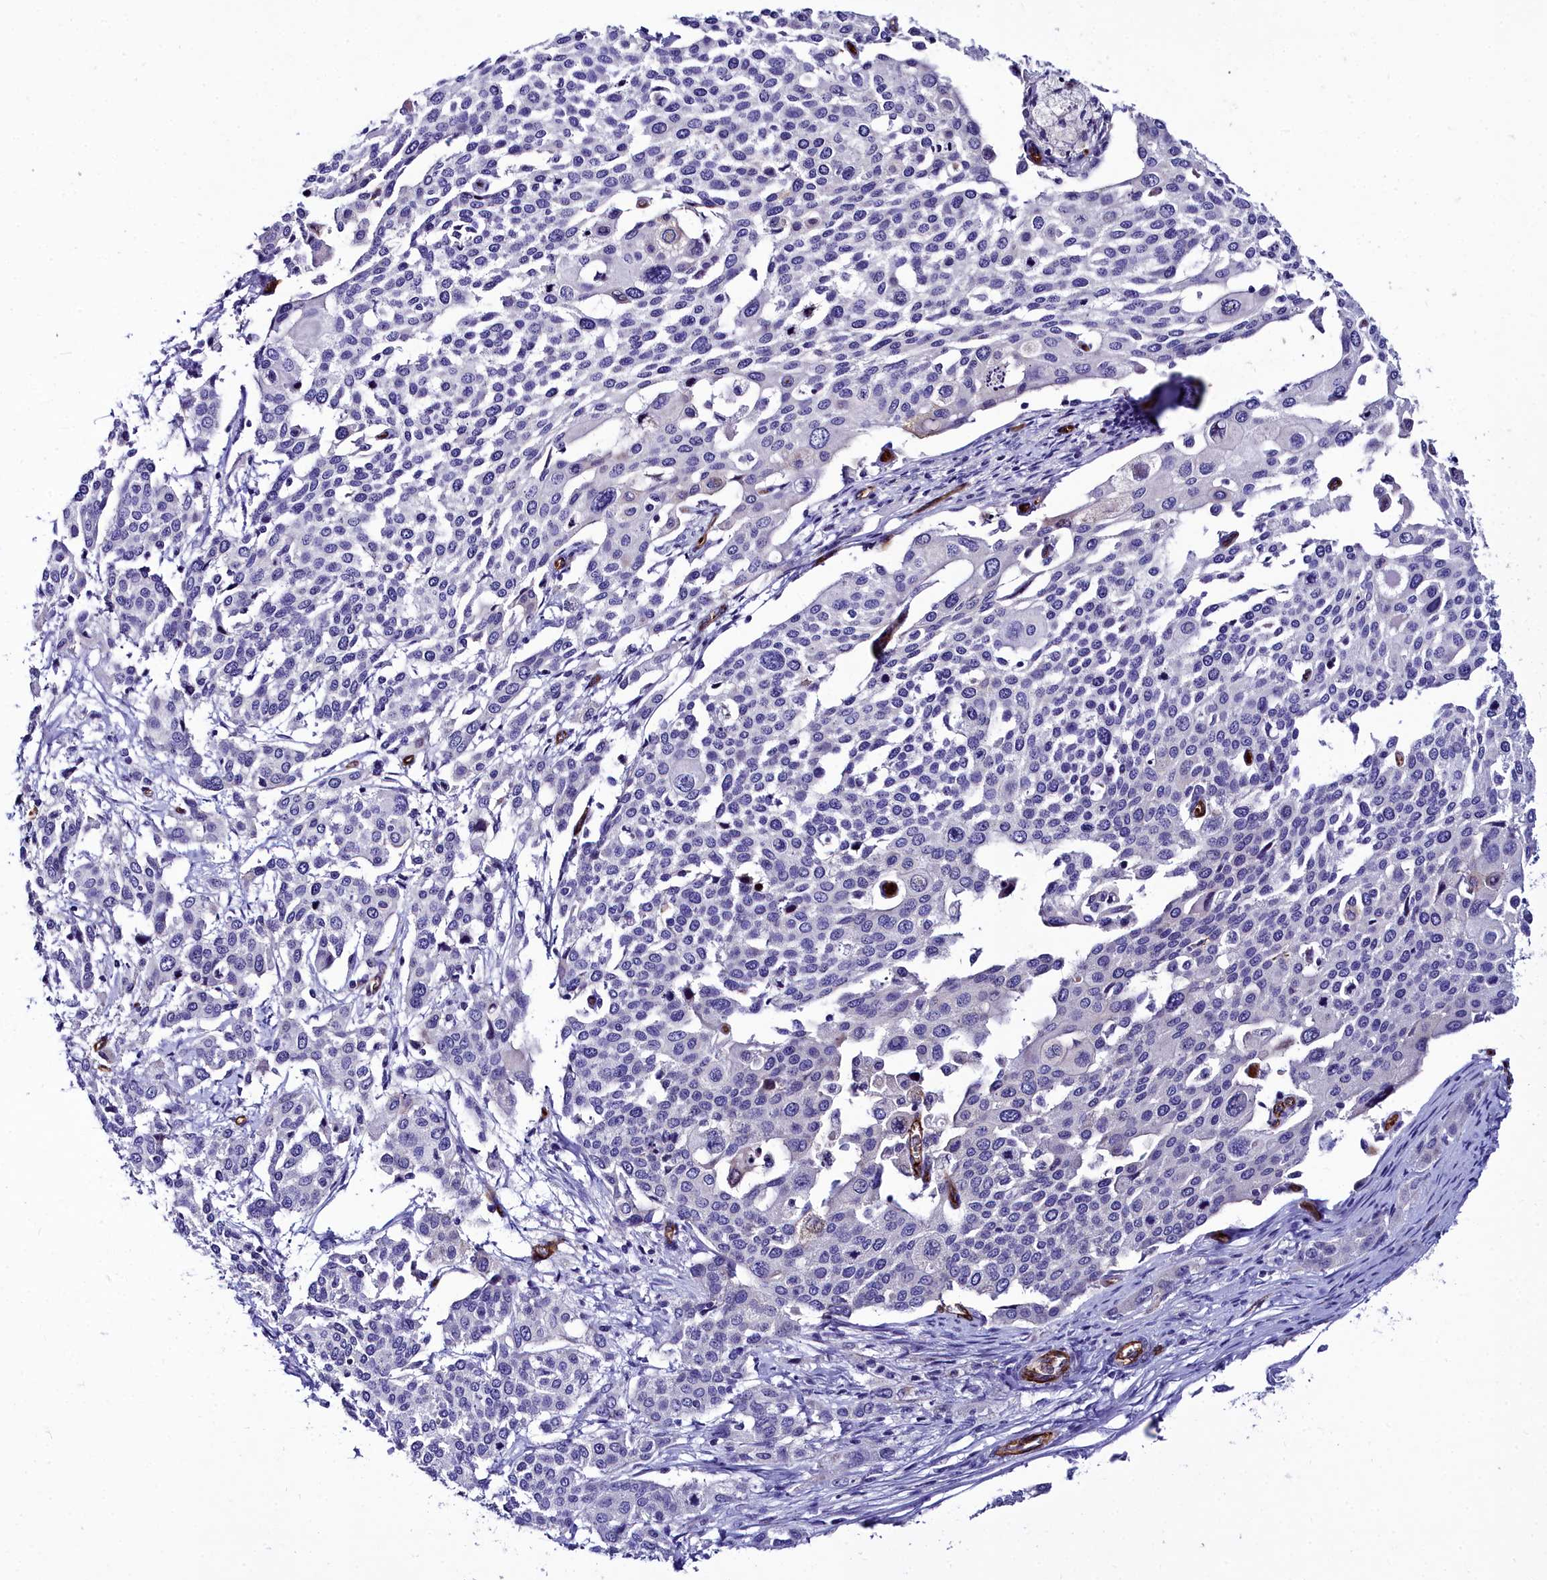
{"staining": {"intensity": "negative", "quantity": "none", "location": "none"}, "tissue": "cervical cancer", "cell_type": "Tumor cells", "image_type": "cancer", "snomed": [{"axis": "morphology", "description": "Squamous cell carcinoma, NOS"}, {"axis": "topography", "description": "Cervix"}], "caption": "Micrograph shows no protein positivity in tumor cells of cervical cancer tissue.", "gene": "CYP4F11", "patient": {"sex": "female", "age": 44}}